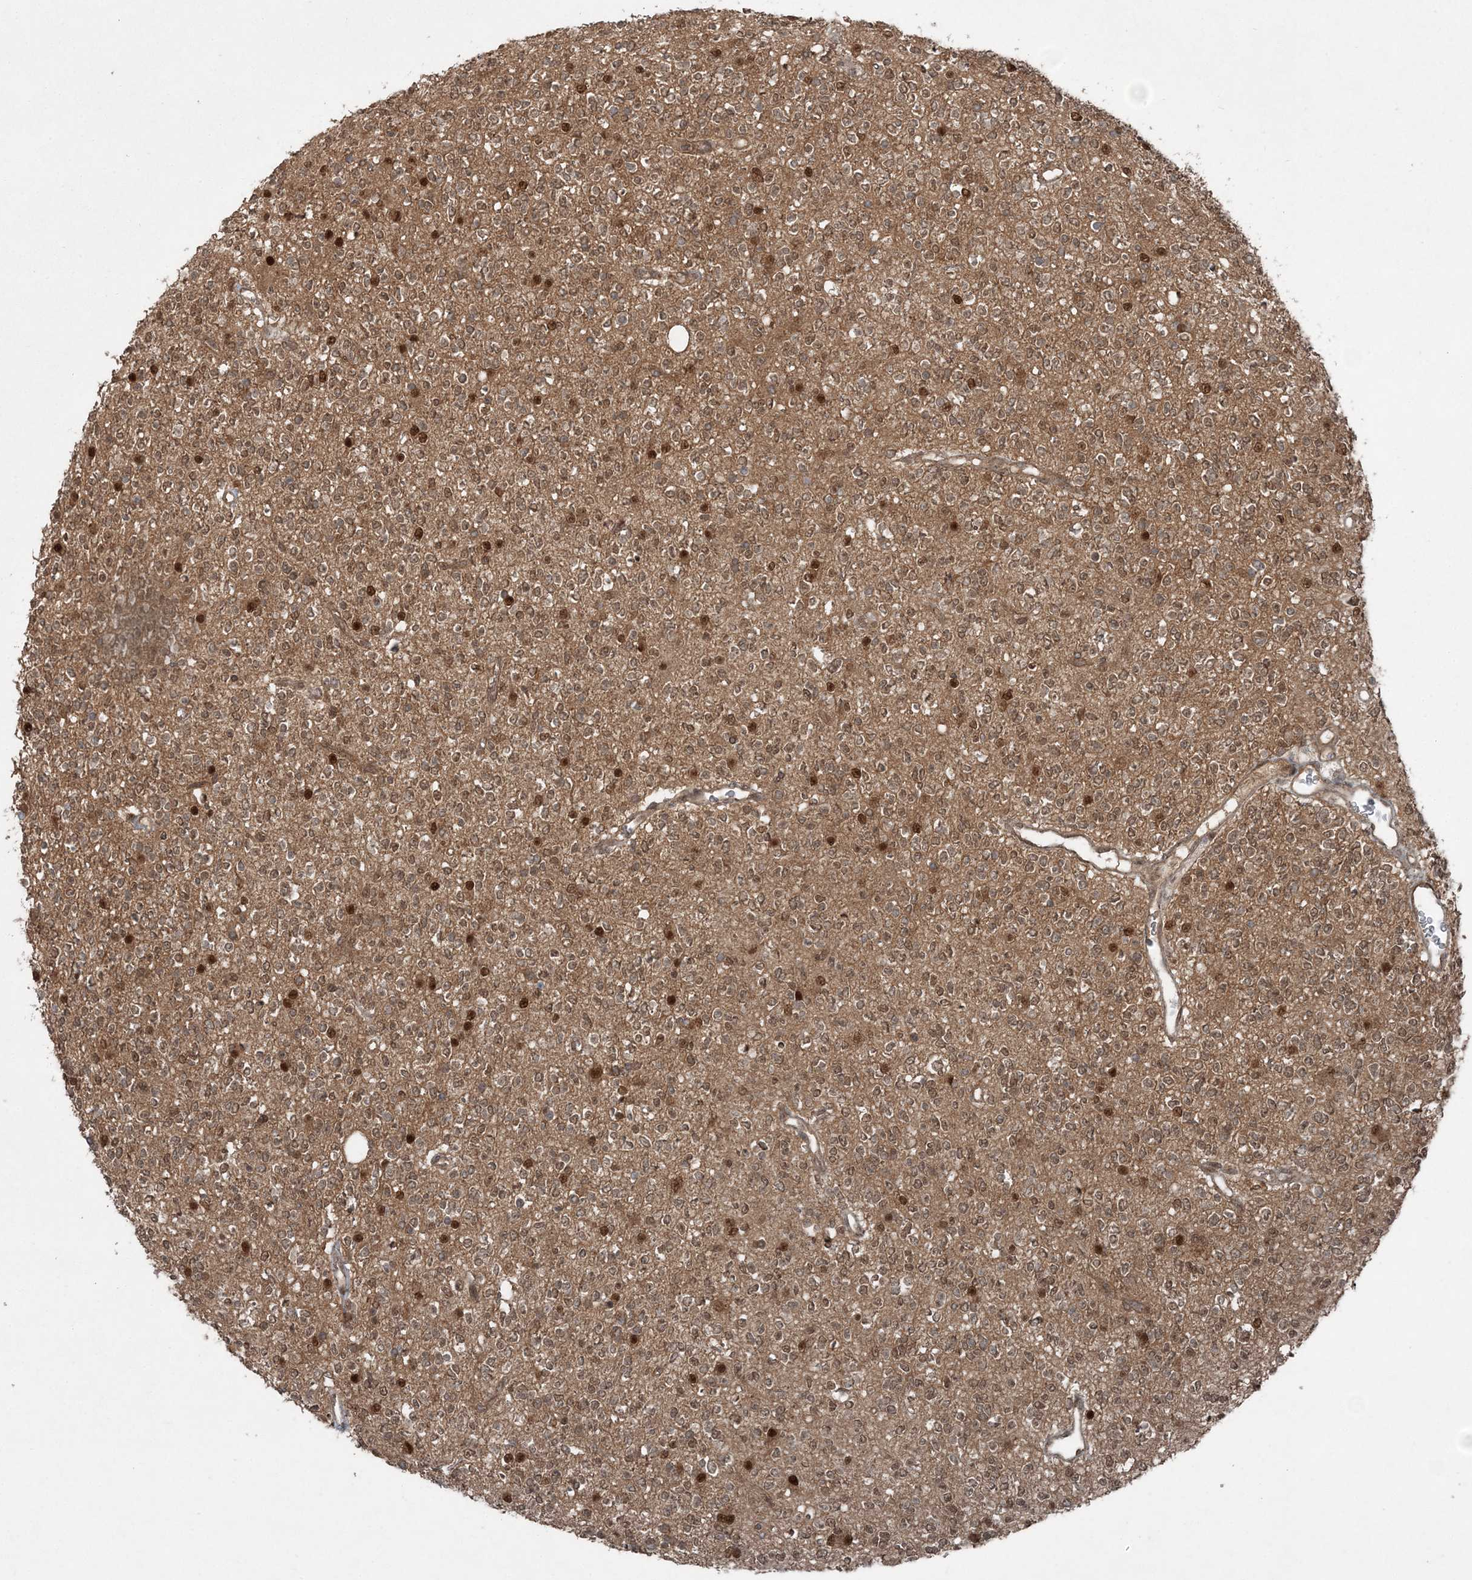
{"staining": {"intensity": "moderate", "quantity": ">75%", "location": "cytoplasmic/membranous,nuclear"}, "tissue": "glioma", "cell_type": "Tumor cells", "image_type": "cancer", "snomed": [{"axis": "morphology", "description": "Glioma, malignant, High grade"}, {"axis": "topography", "description": "Brain"}], "caption": "Protein positivity by immunohistochemistry (IHC) displays moderate cytoplasmic/membranous and nuclear expression in approximately >75% of tumor cells in malignant glioma (high-grade). Using DAB (3,3'-diaminobenzidine) (brown) and hematoxylin (blue) stains, captured at high magnification using brightfield microscopy.", "gene": "FBXL17", "patient": {"sex": "male", "age": 34}}